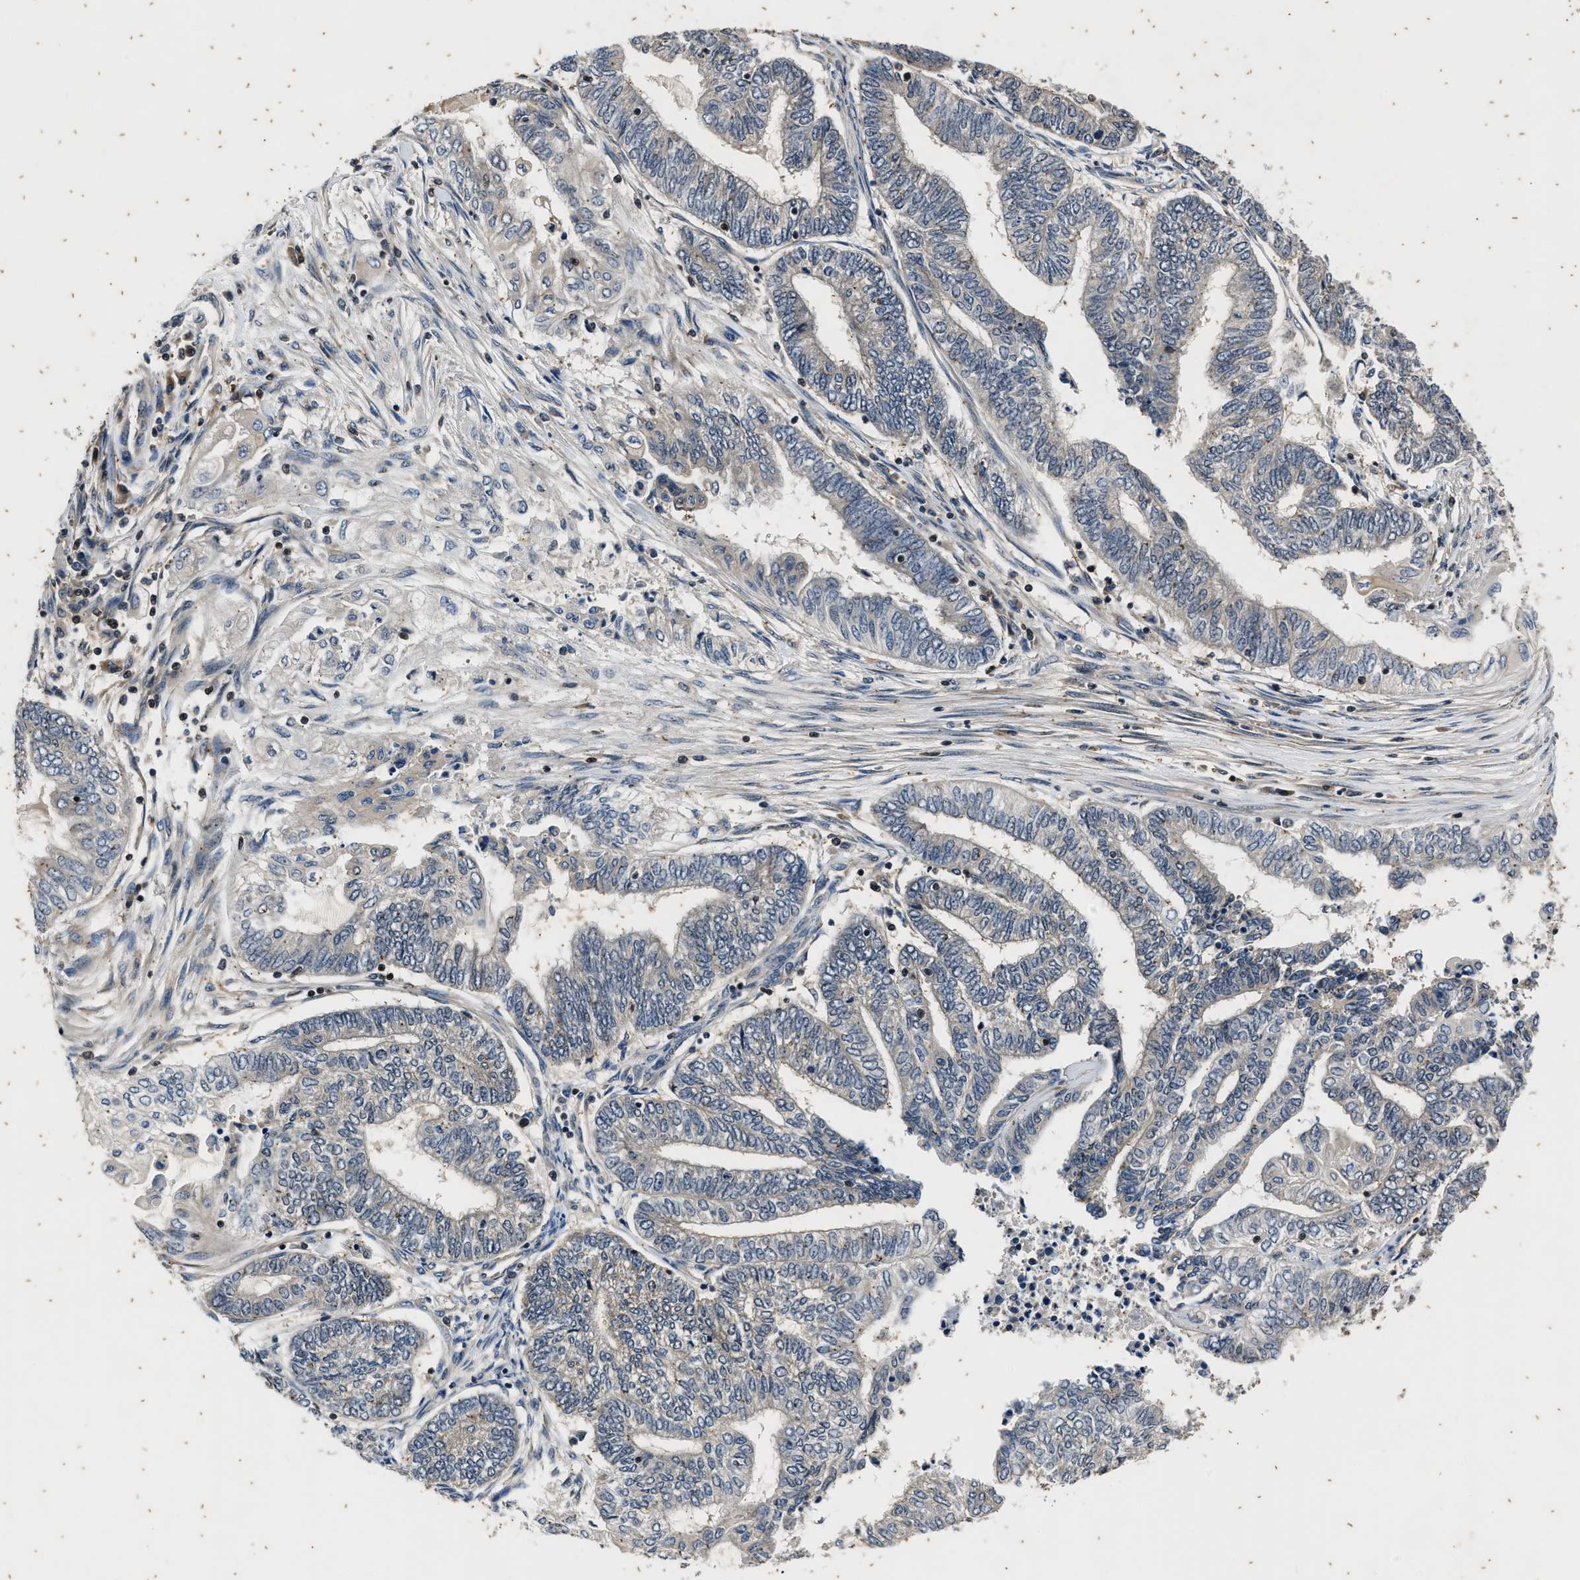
{"staining": {"intensity": "negative", "quantity": "none", "location": "none"}, "tissue": "endometrial cancer", "cell_type": "Tumor cells", "image_type": "cancer", "snomed": [{"axis": "morphology", "description": "Adenocarcinoma, NOS"}, {"axis": "topography", "description": "Uterus"}, {"axis": "topography", "description": "Endometrium"}], "caption": "IHC photomicrograph of neoplastic tissue: human endometrial cancer stained with DAB (3,3'-diaminobenzidine) exhibits no significant protein positivity in tumor cells. (DAB immunohistochemistry, high magnification).", "gene": "PTPN7", "patient": {"sex": "female", "age": 70}}